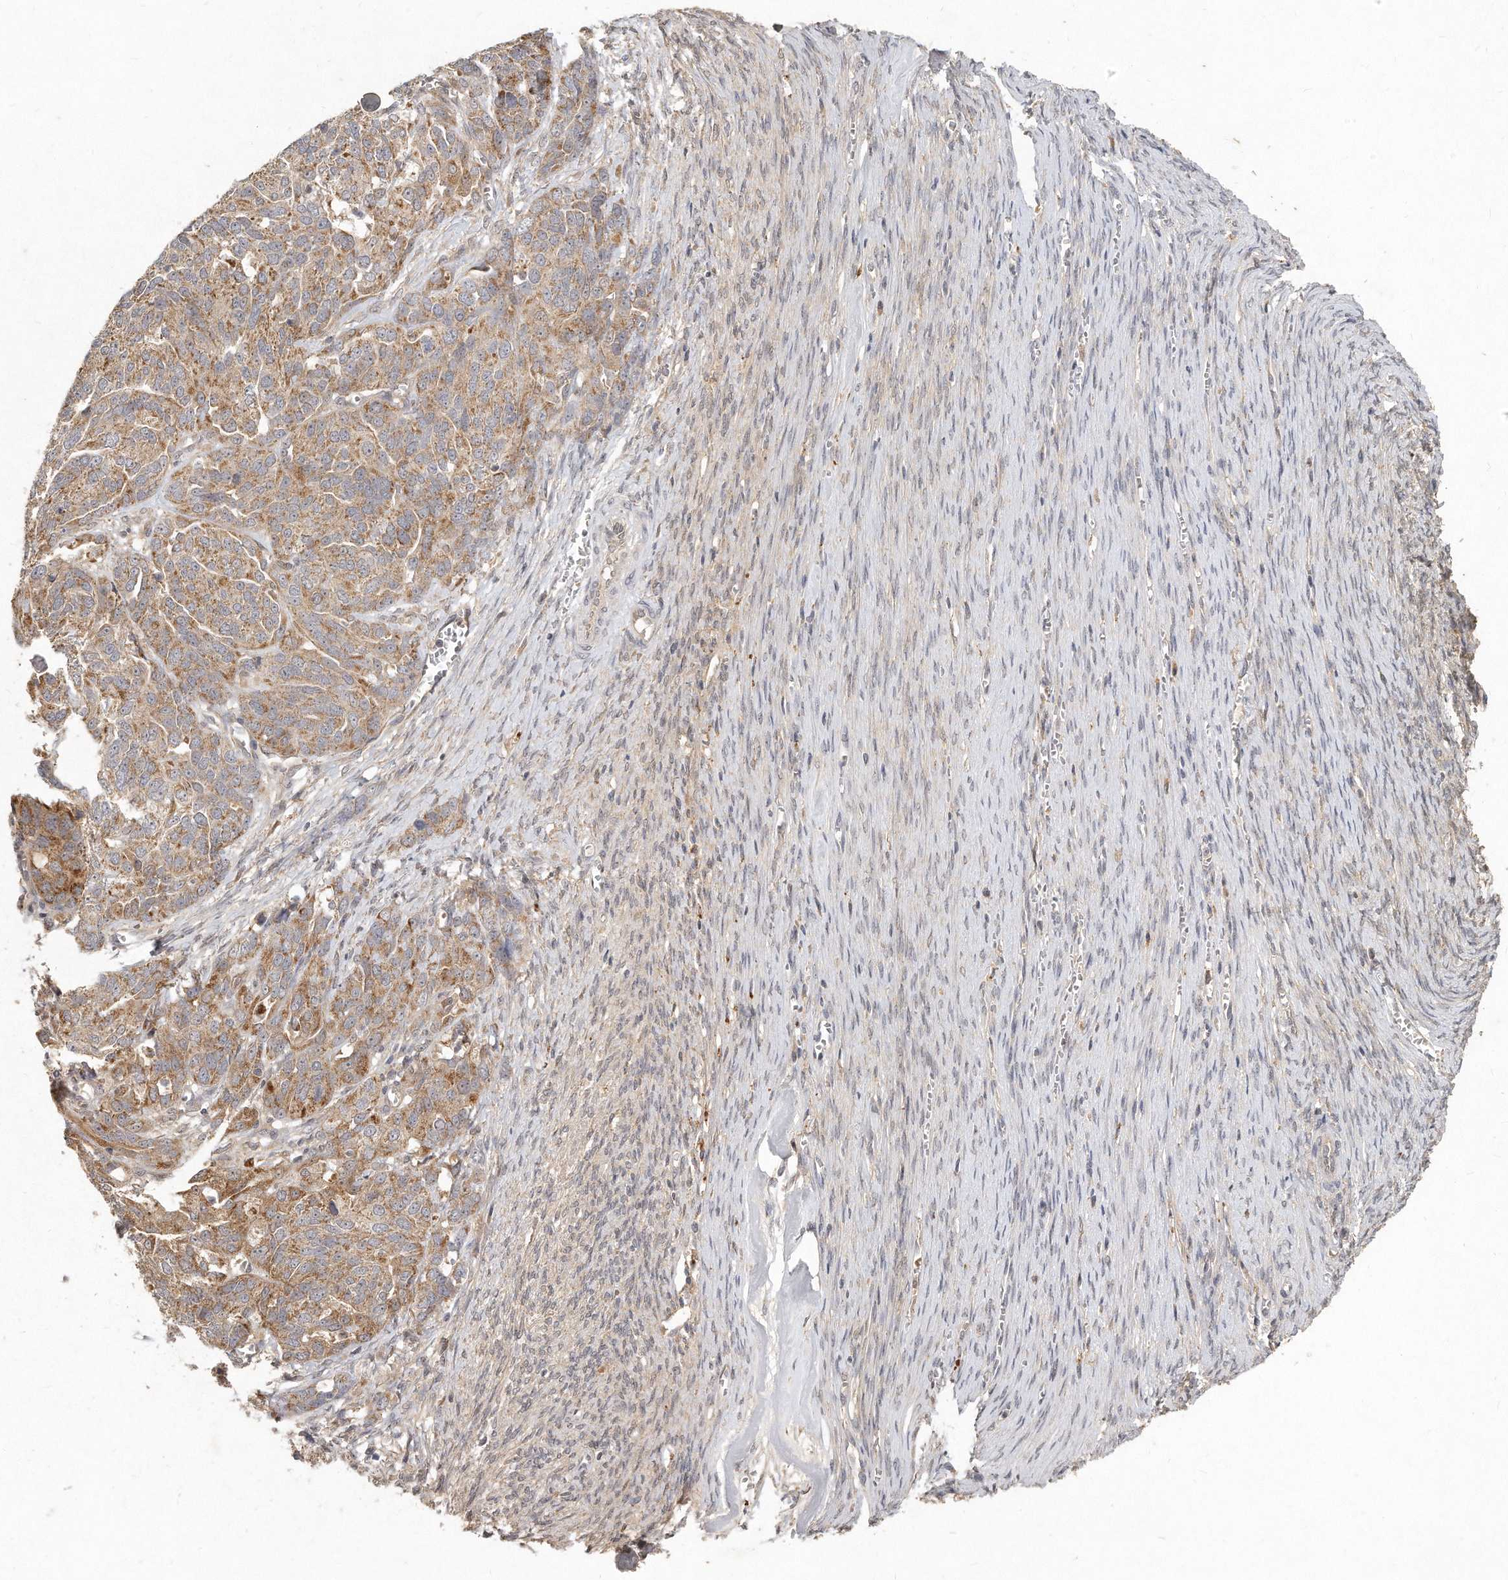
{"staining": {"intensity": "moderate", "quantity": ">75%", "location": "cytoplasmic/membranous"}, "tissue": "ovarian cancer", "cell_type": "Tumor cells", "image_type": "cancer", "snomed": [{"axis": "morphology", "description": "Cystadenocarcinoma, serous, NOS"}, {"axis": "topography", "description": "Ovary"}], "caption": "Immunohistochemical staining of ovarian cancer reveals medium levels of moderate cytoplasmic/membranous protein positivity in about >75% of tumor cells. (DAB IHC, brown staining for protein, blue staining for nuclei).", "gene": "LGALS8", "patient": {"sex": "female", "age": 44}}